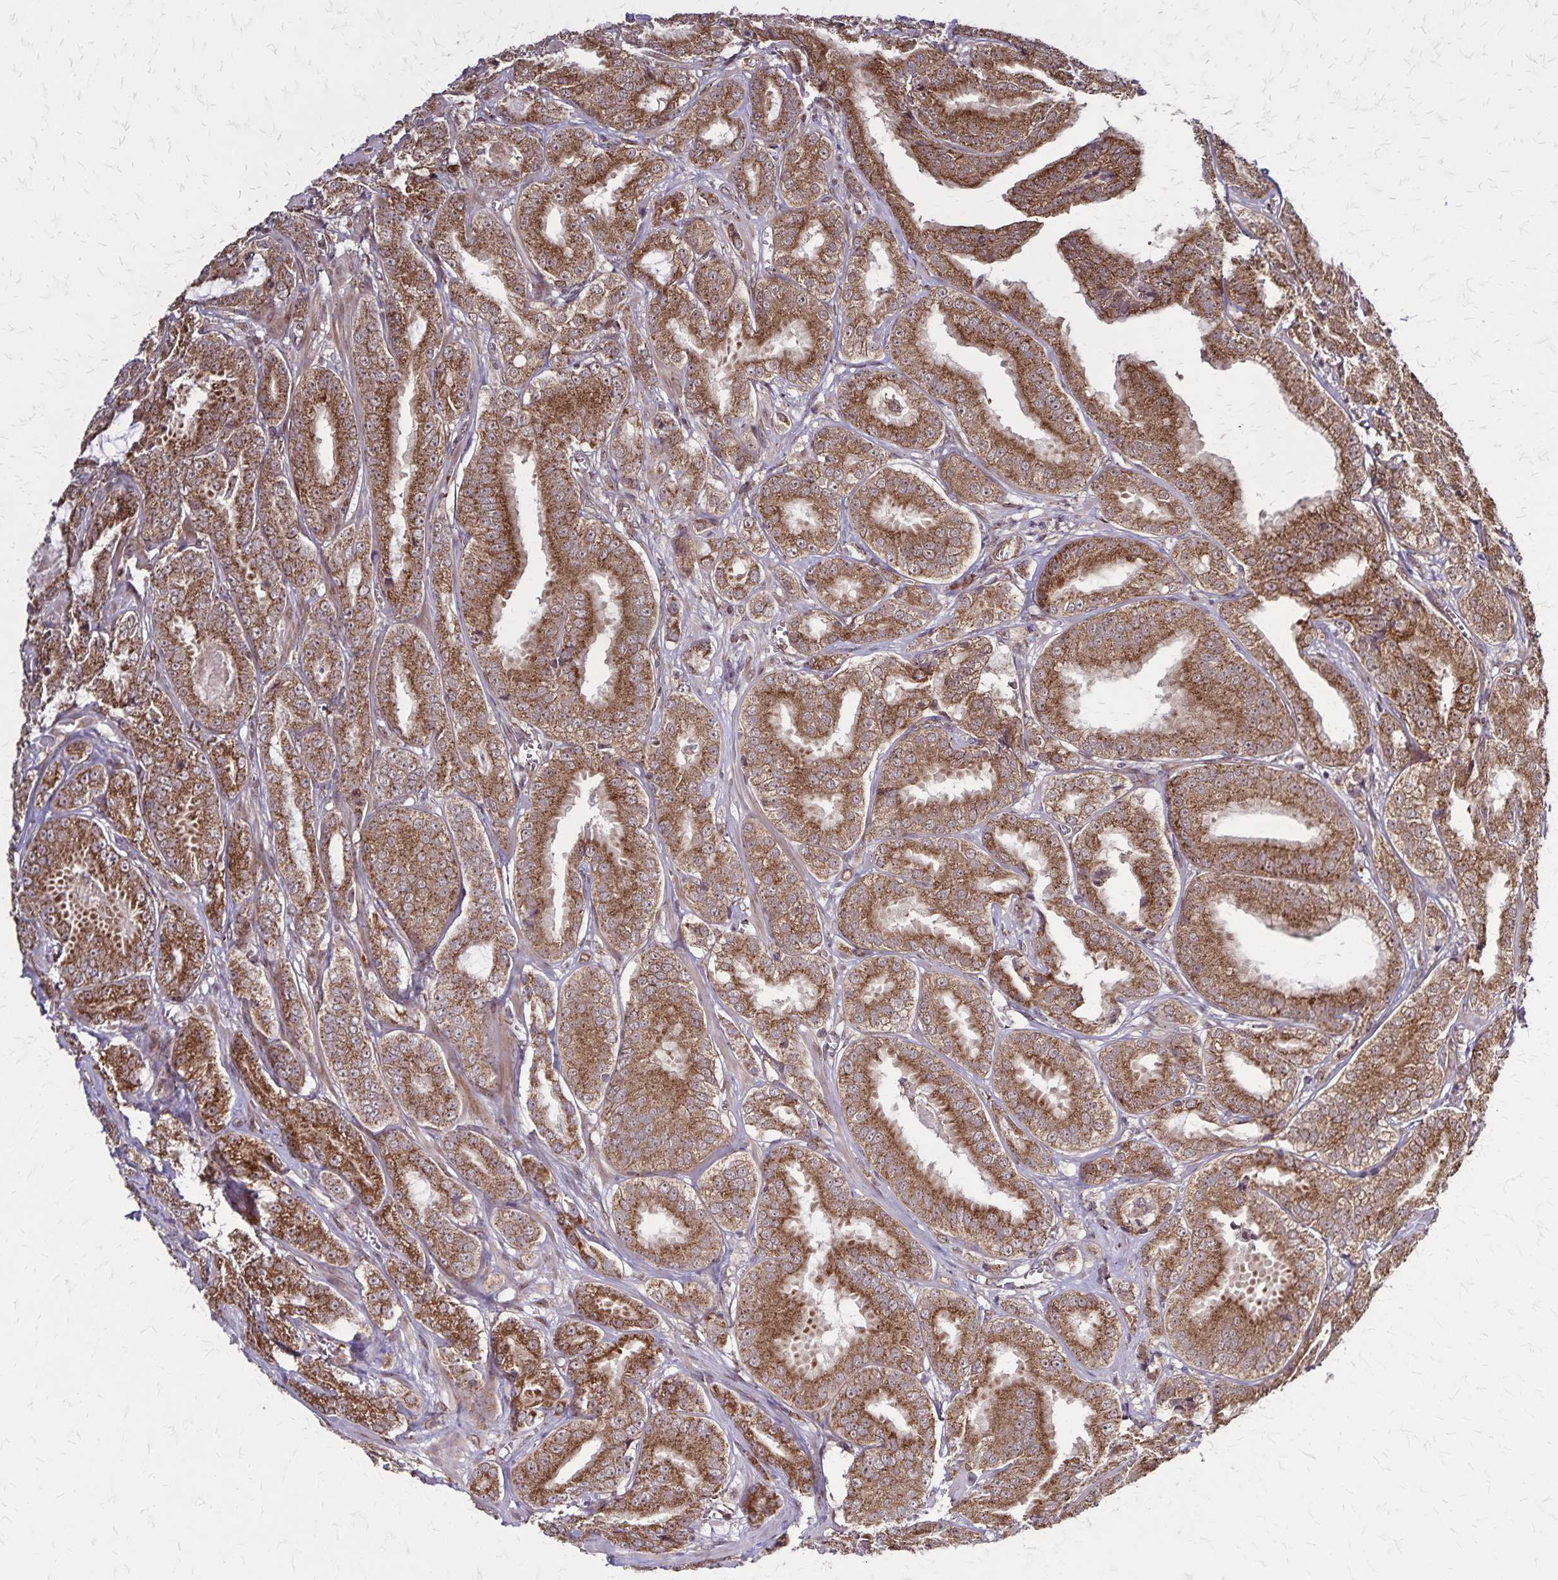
{"staining": {"intensity": "moderate", "quantity": ">75%", "location": "cytoplasmic/membranous"}, "tissue": "prostate cancer", "cell_type": "Tumor cells", "image_type": "cancer", "snomed": [{"axis": "morphology", "description": "Adenocarcinoma, High grade"}, {"axis": "topography", "description": "Prostate"}], "caption": "A brown stain labels moderate cytoplasmic/membranous staining of a protein in human prostate high-grade adenocarcinoma tumor cells.", "gene": "NFS1", "patient": {"sex": "male", "age": 64}}